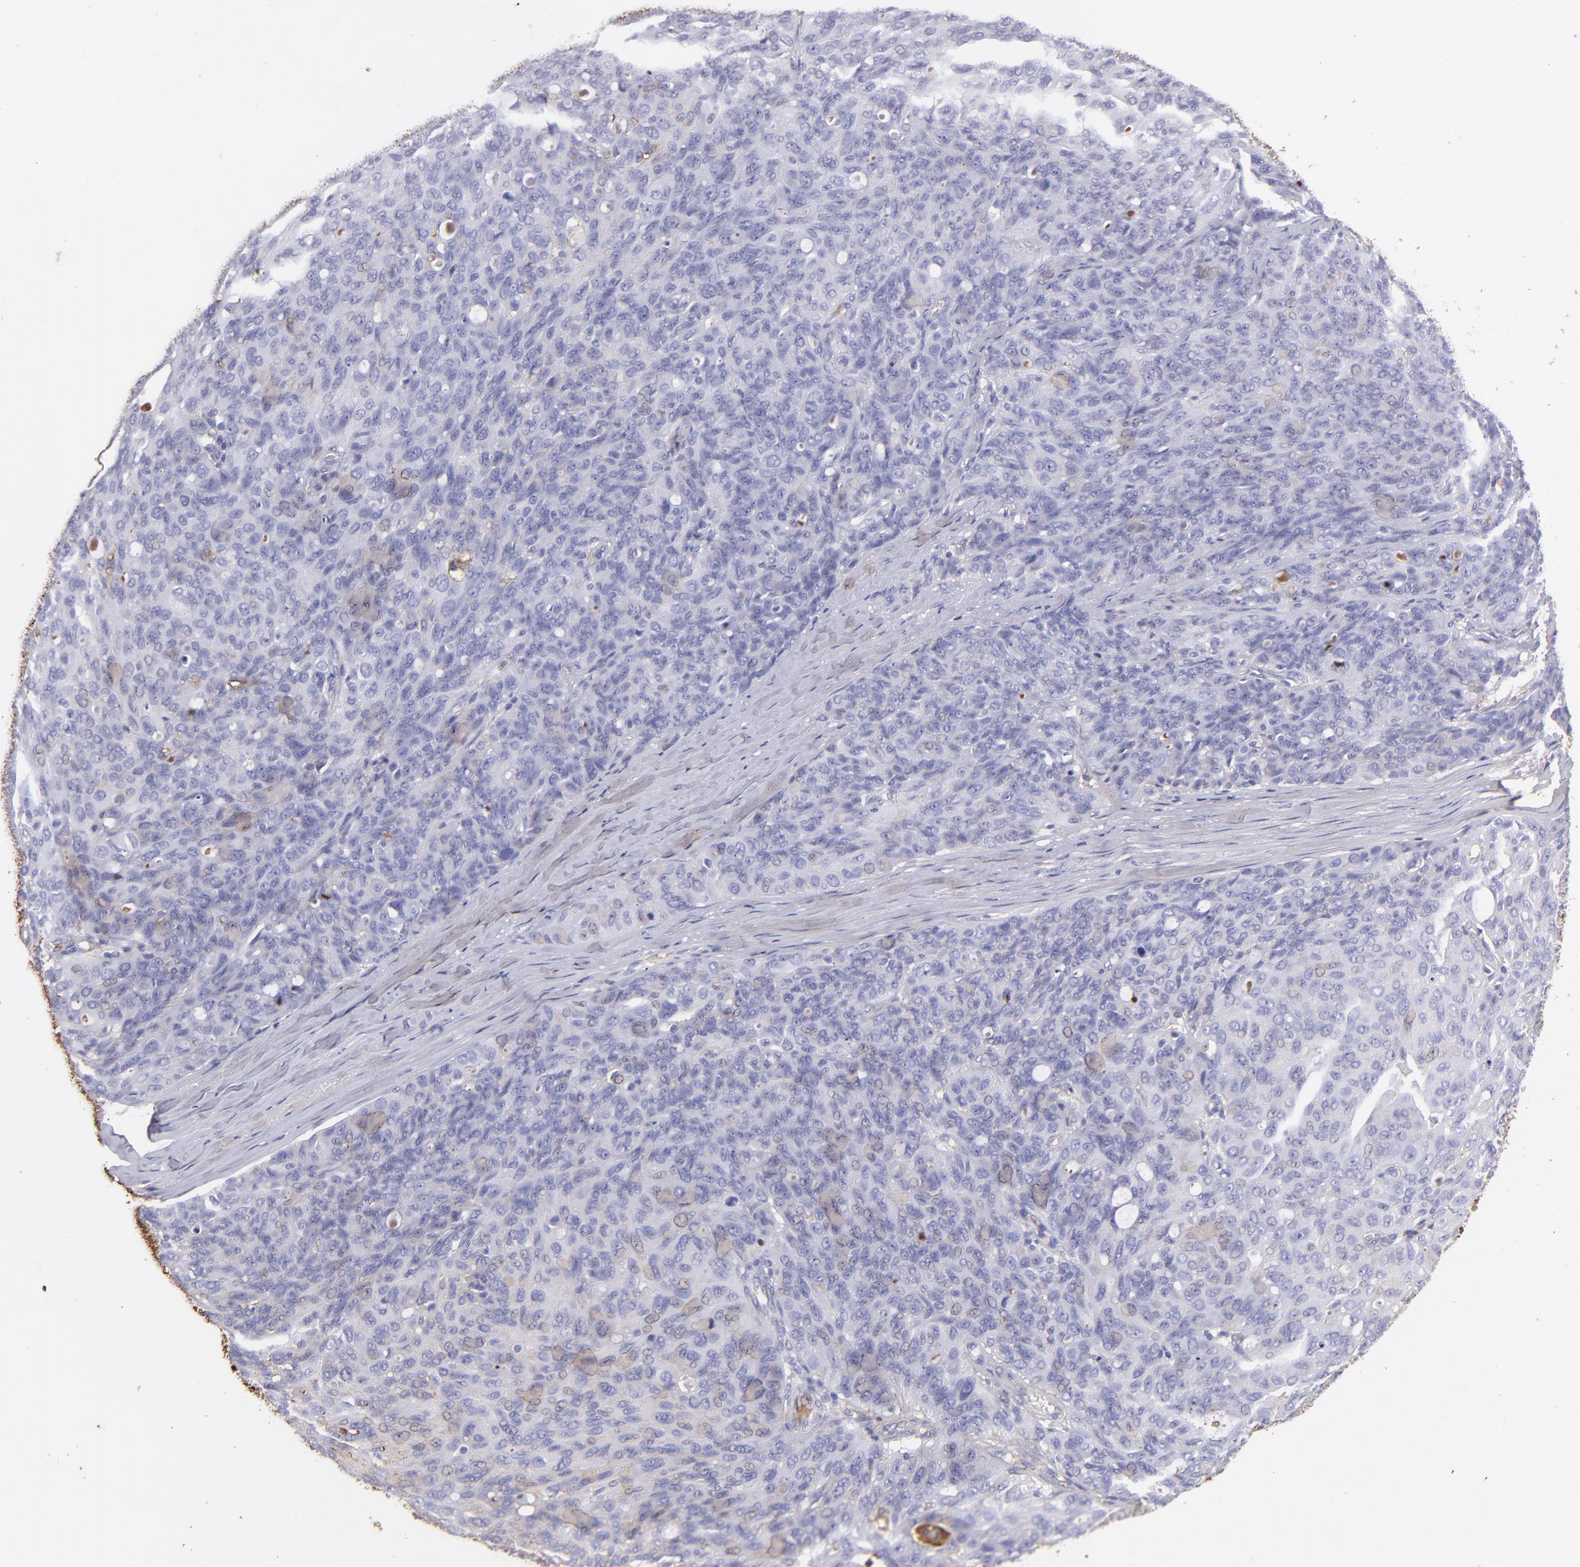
{"staining": {"intensity": "weak", "quantity": "<25%", "location": "cytoplasmic/membranous"}, "tissue": "ovarian cancer", "cell_type": "Tumor cells", "image_type": "cancer", "snomed": [{"axis": "morphology", "description": "Carcinoma, endometroid"}, {"axis": "topography", "description": "Ovary"}], "caption": "Photomicrograph shows no protein staining in tumor cells of endometroid carcinoma (ovarian) tissue.", "gene": "FGB", "patient": {"sex": "female", "age": 60}}